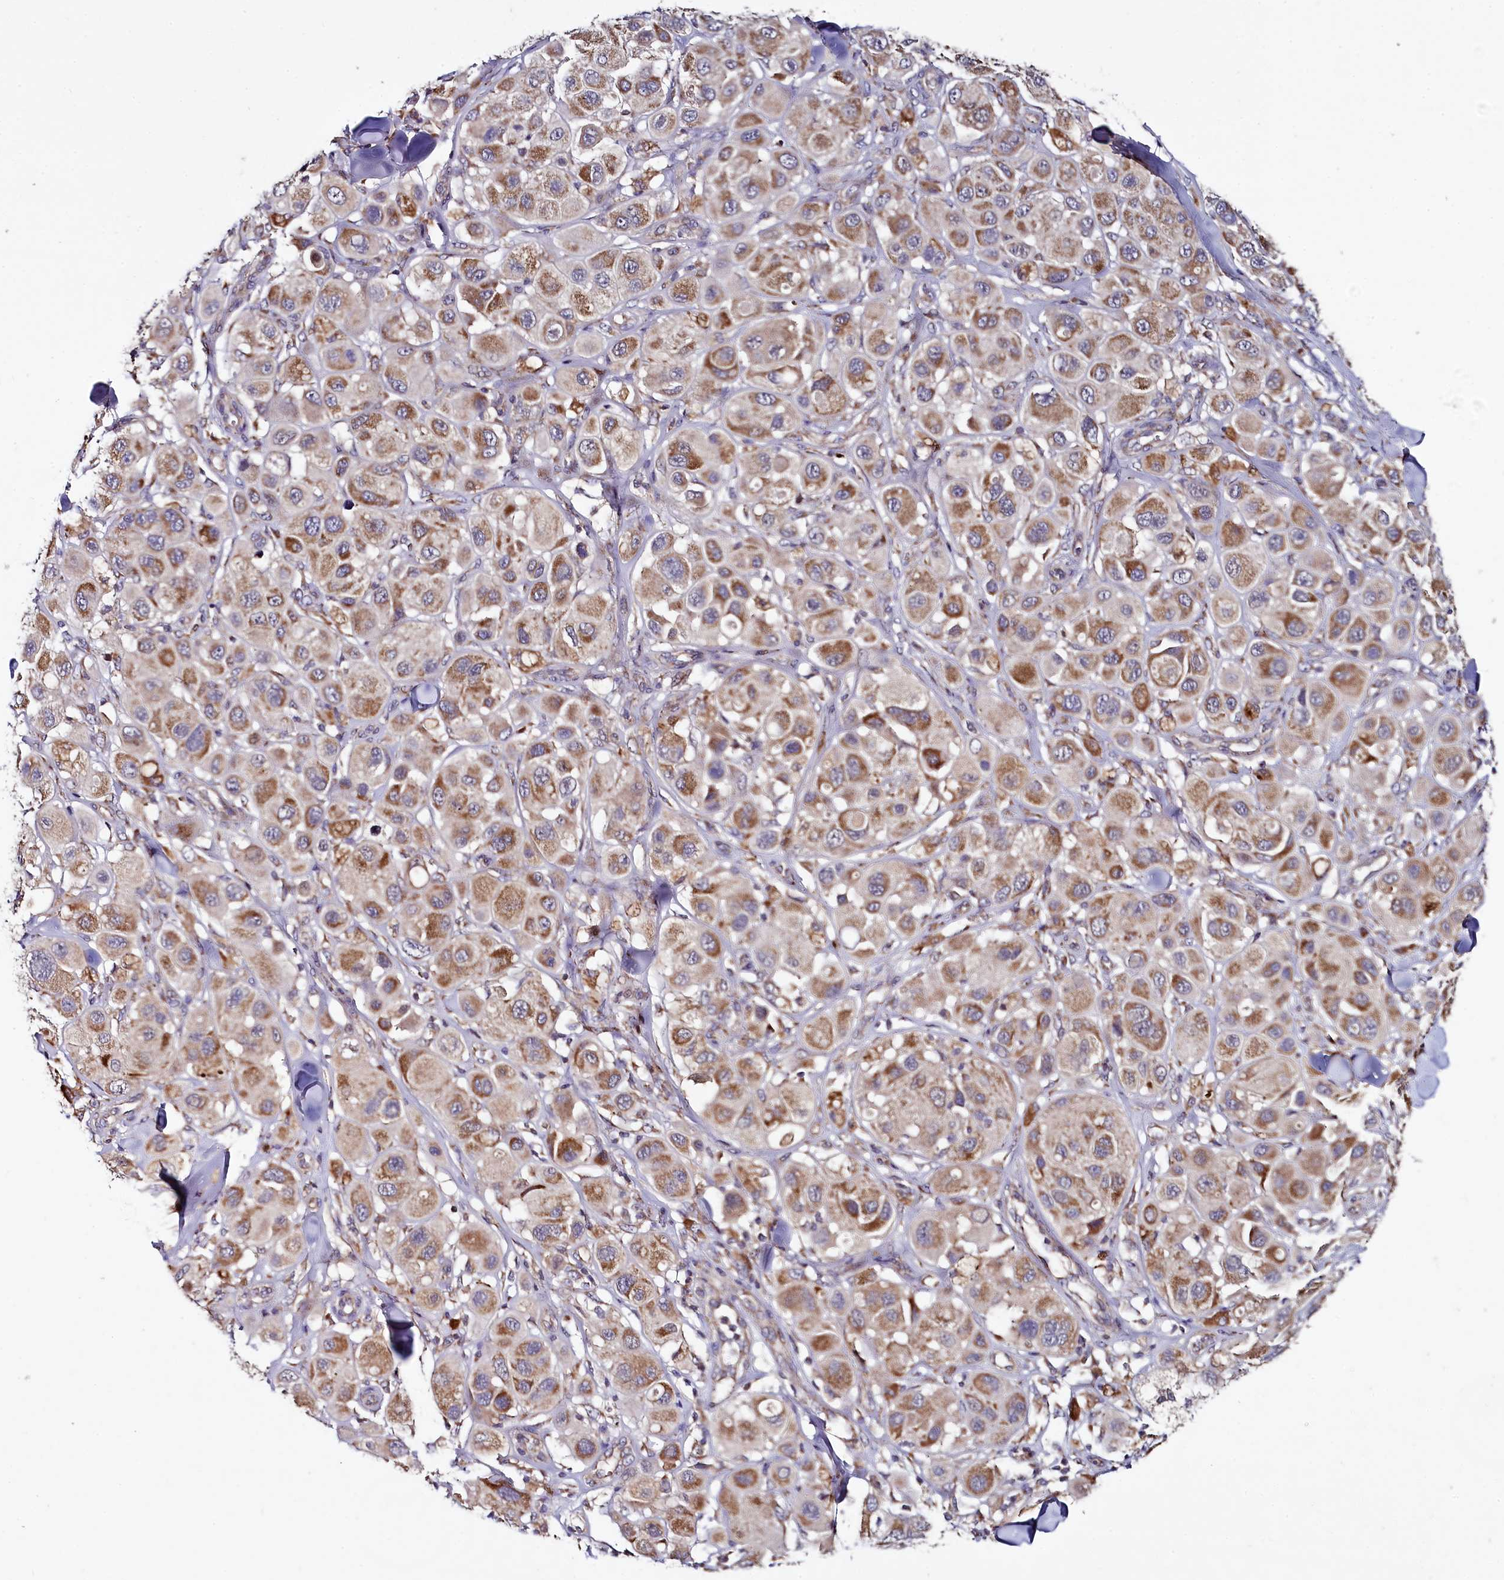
{"staining": {"intensity": "moderate", "quantity": ">75%", "location": "cytoplasmic/membranous"}, "tissue": "melanoma", "cell_type": "Tumor cells", "image_type": "cancer", "snomed": [{"axis": "morphology", "description": "Malignant melanoma, Metastatic site"}, {"axis": "topography", "description": "Skin"}], "caption": "The immunohistochemical stain labels moderate cytoplasmic/membranous positivity in tumor cells of malignant melanoma (metastatic site) tissue.", "gene": "MRPL57", "patient": {"sex": "male", "age": 41}}